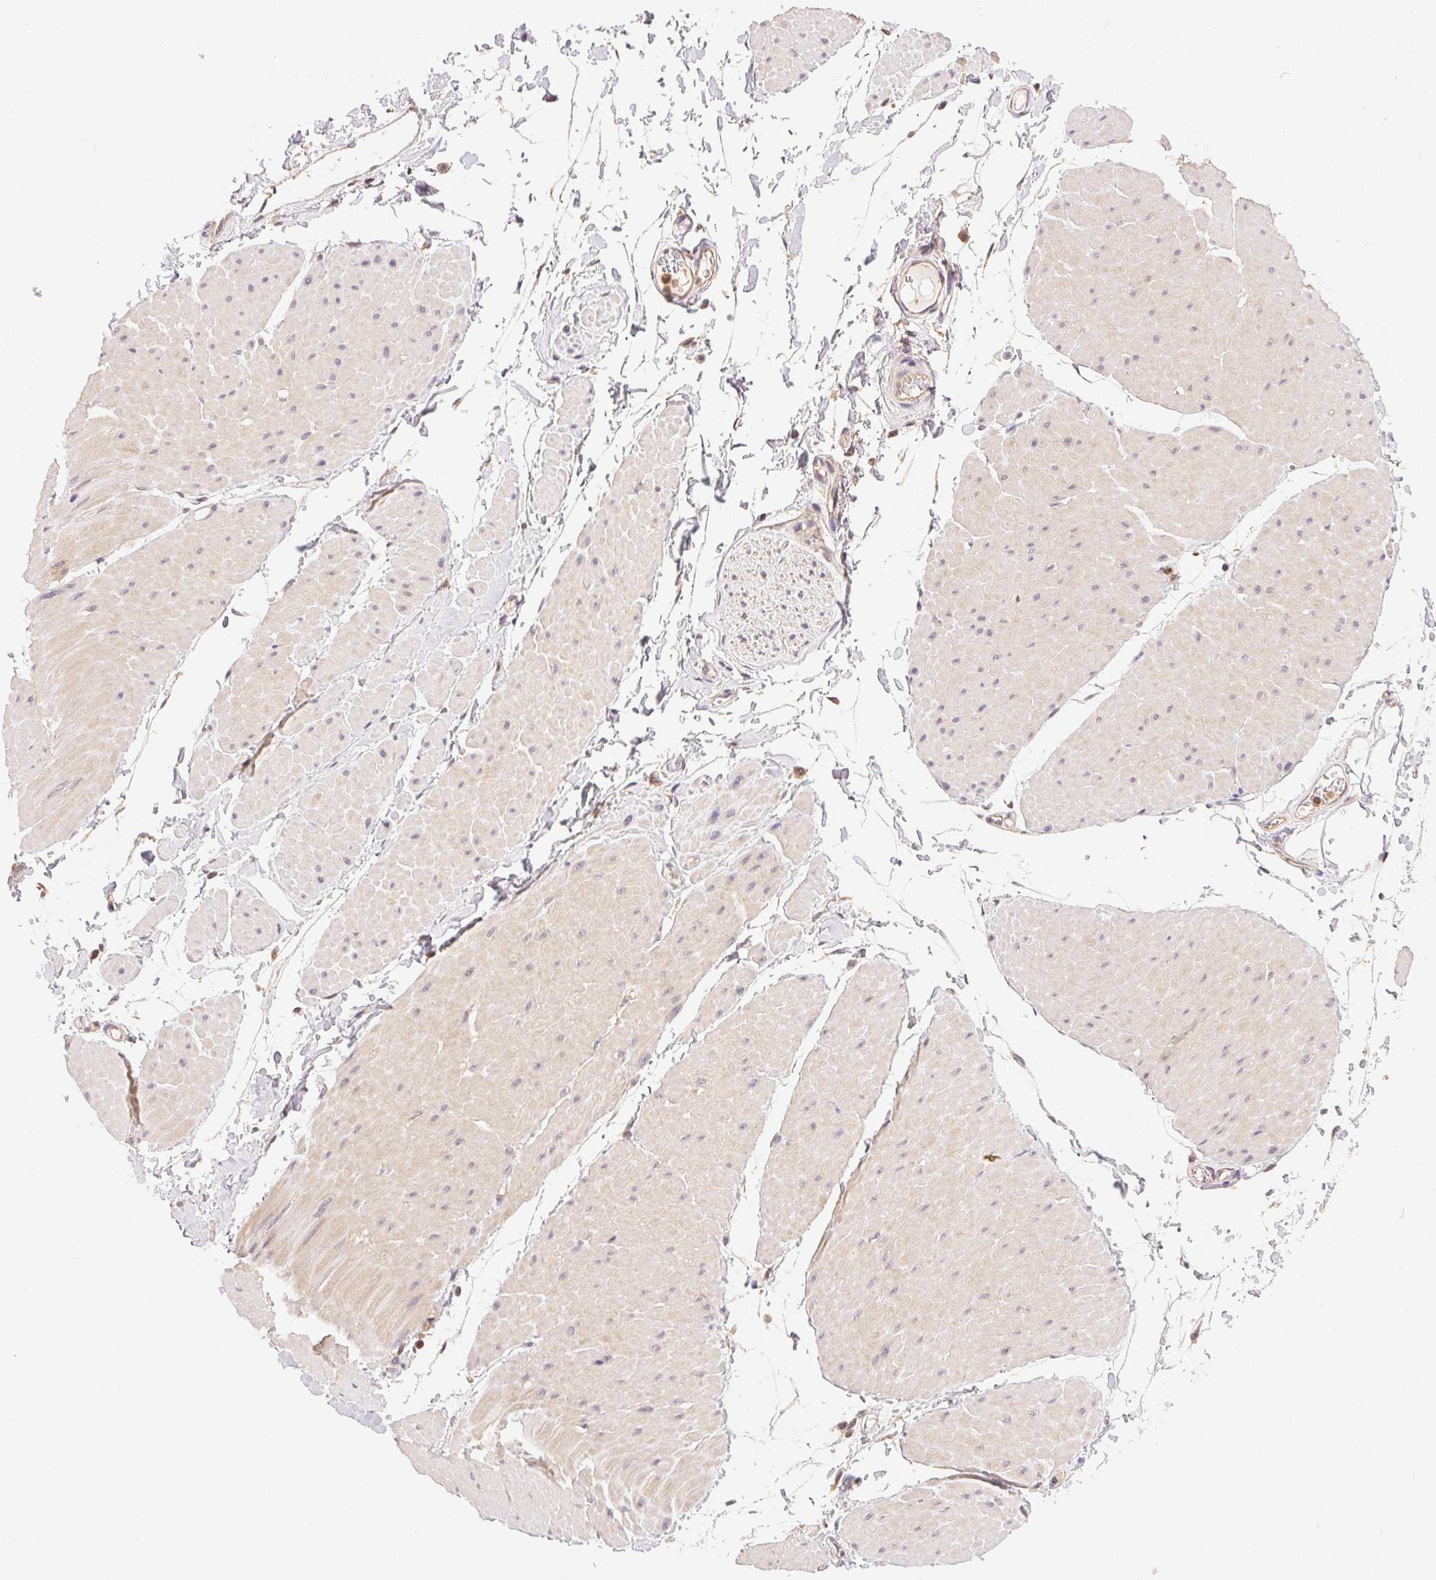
{"staining": {"intensity": "negative", "quantity": "none", "location": "none"}, "tissue": "adipose tissue", "cell_type": "Adipocytes", "image_type": "normal", "snomed": [{"axis": "morphology", "description": "Normal tissue, NOS"}, {"axis": "topography", "description": "Smooth muscle"}, {"axis": "topography", "description": "Peripheral nerve tissue"}], "caption": "Immunohistochemistry (IHC) micrograph of benign adipose tissue: human adipose tissue stained with DAB exhibits no significant protein staining in adipocytes. Nuclei are stained in blue.", "gene": "GDI1", "patient": {"sex": "male", "age": 58}}